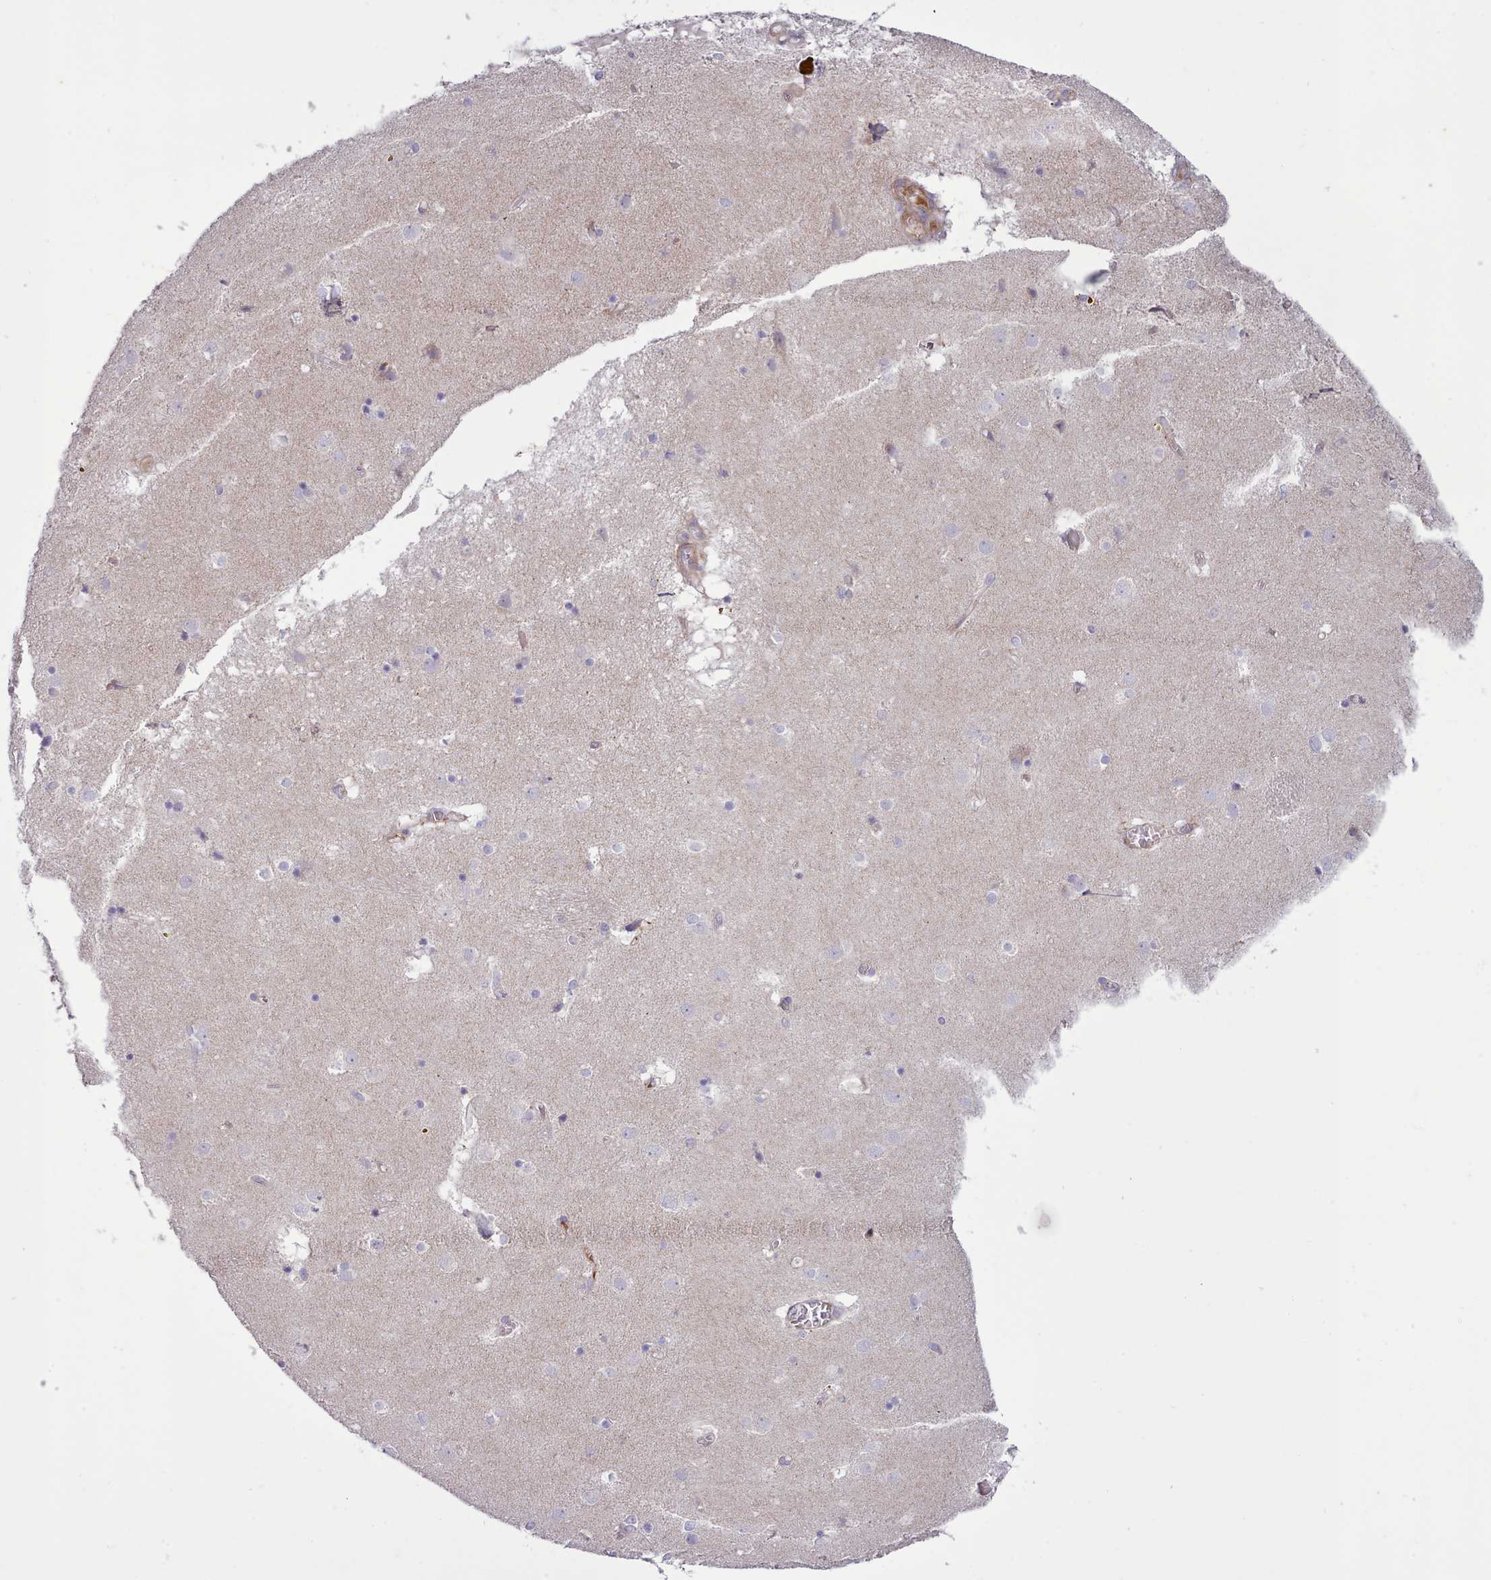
{"staining": {"intensity": "negative", "quantity": "none", "location": "none"}, "tissue": "caudate", "cell_type": "Glial cells", "image_type": "normal", "snomed": [{"axis": "morphology", "description": "Normal tissue, NOS"}, {"axis": "topography", "description": "Lateral ventricle wall"}], "caption": "Image shows no protein positivity in glial cells of benign caudate.", "gene": "TENT4B", "patient": {"sex": "male", "age": 70}}